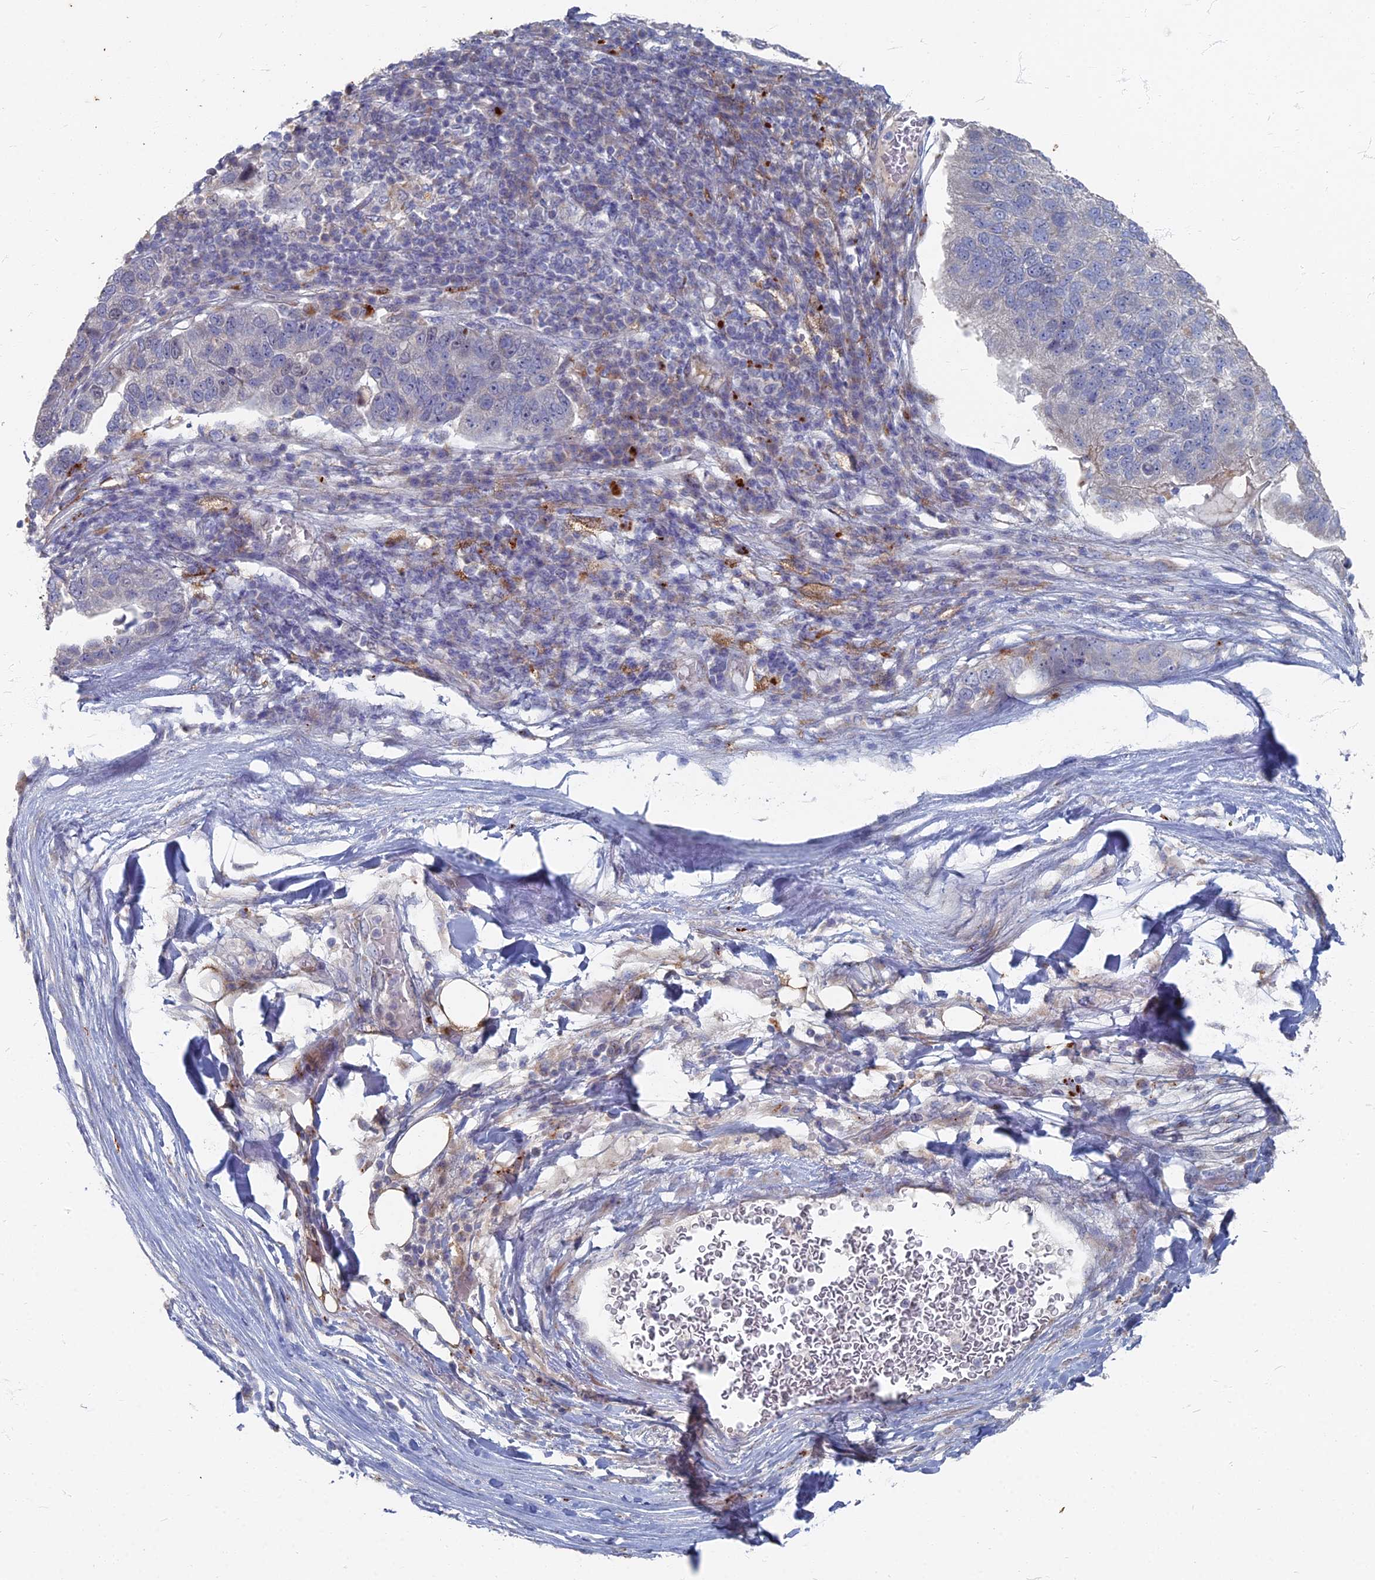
{"staining": {"intensity": "negative", "quantity": "none", "location": "none"}, "tissue": "pancreatic cancer", "cell_type": "Tumor cells", "image_type": "cancer", "snomed": [{"axis": "morphology", "description": "Adenocarcinoma, NOS"}, {"axis": "topography", "description": "Pancreas"}], "caption": "An IHC histopathology image of pancreatic adenocarcinoma is shown. There is no staining in tumor cells of pancreatic adenocarcinoma.", "gene": "TMEM128", "patient": {"sex": "female", "age": 61}}